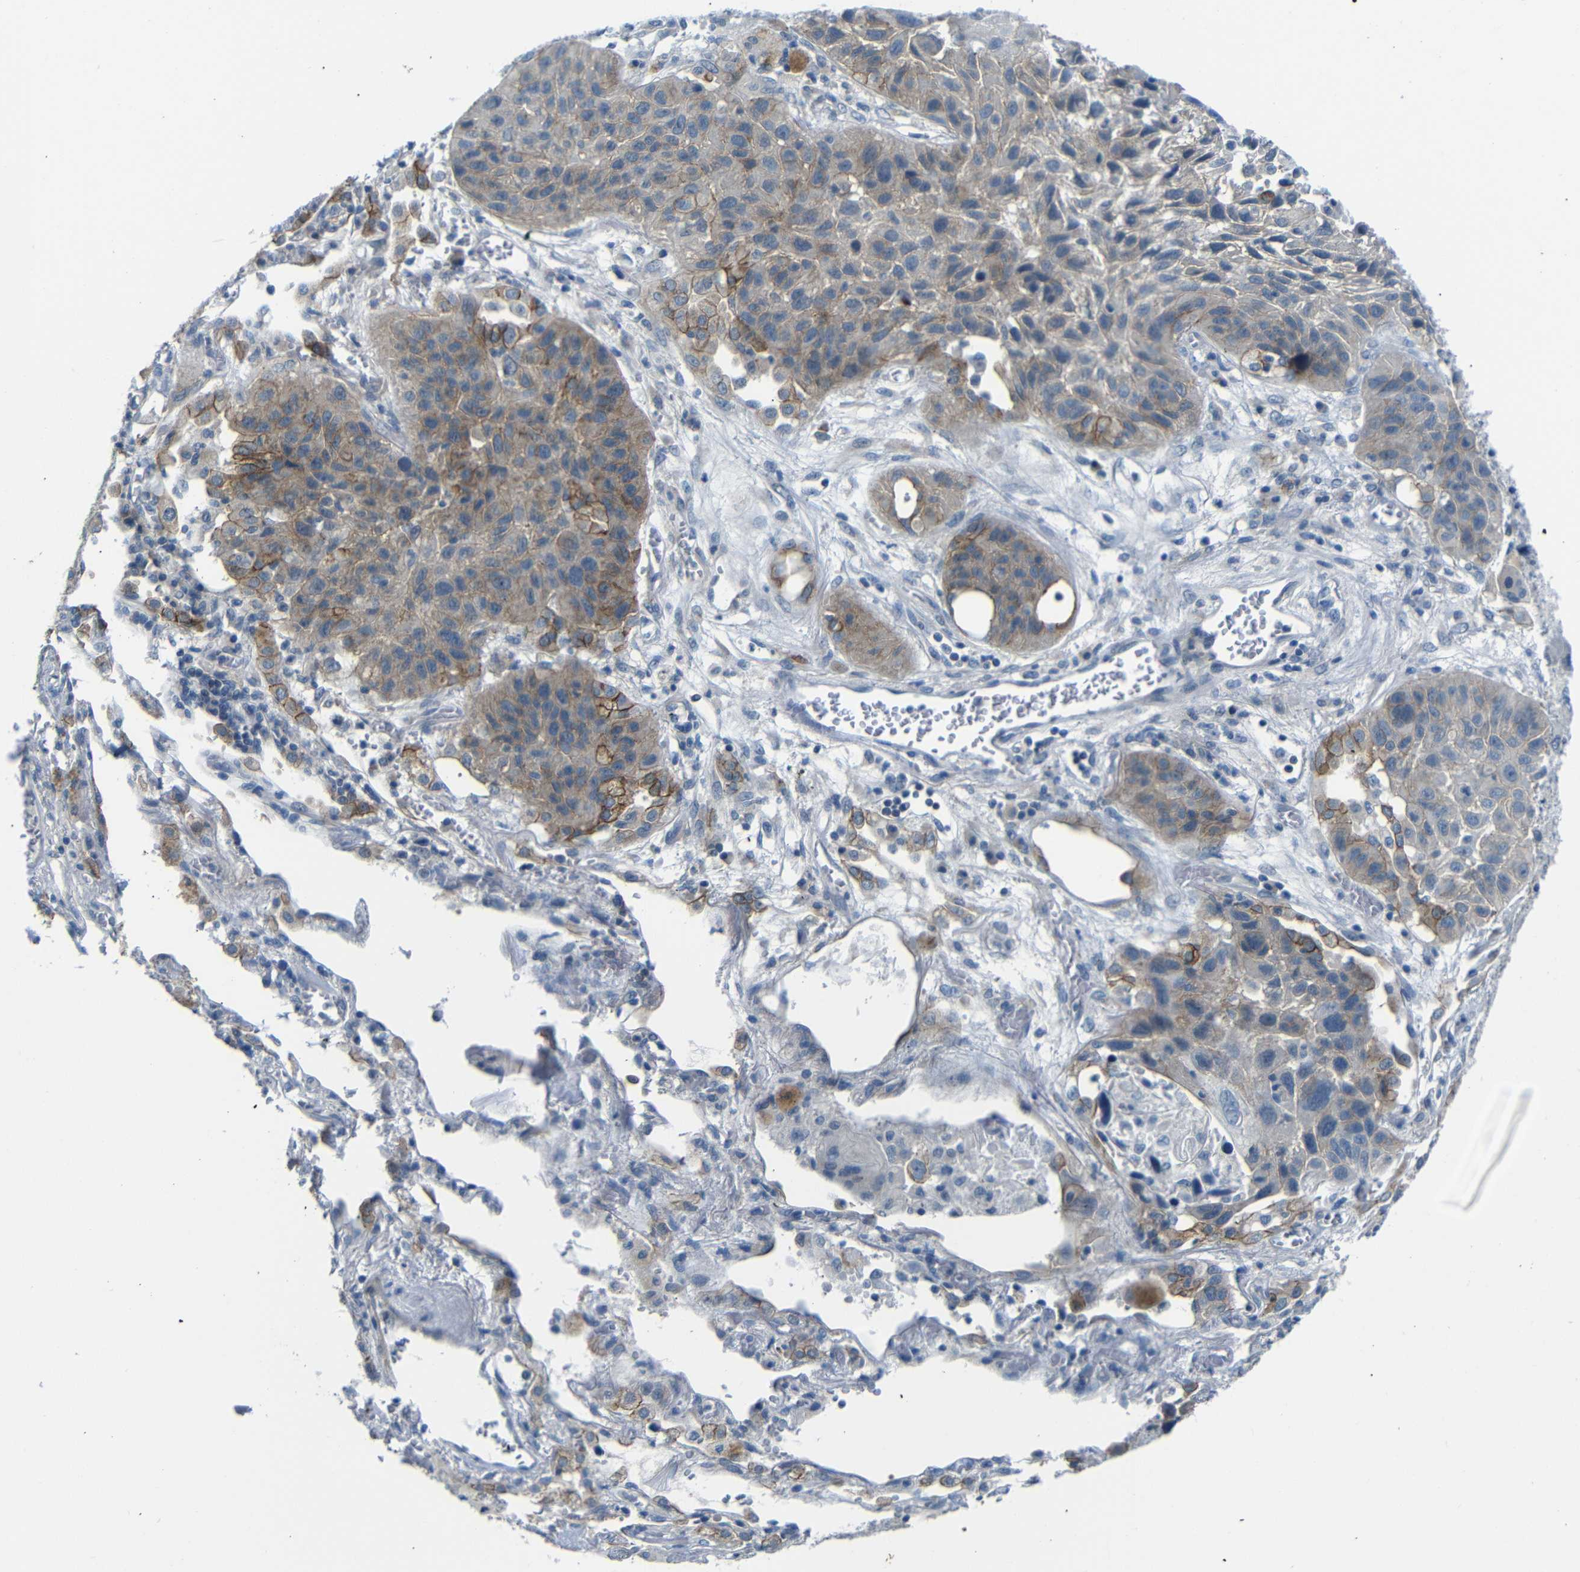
{"staining": {"intensity": "moderate", "quantity": ">75%", "location": "cytoplasmic/membranous"}, "tissue": "lung cancer", "cell_type": "Tumor cells", "image_type": "cancer", "snomed": [{"axis": "morphology", "description": "Squamous cell carcinoma, NOS"}, {"axis": "topography", "description": "Lung"}], "caption": "Immunohistochemistry staining of lung squamous cell carcinoma, which displays medium levels of moderate cytoplasmic/membranous positivity in approximately >75% of tumor cells indicating moderate cytoplasmic/membranous protein staining. The staining was performed using DAB (brown) for protein detection and nuclei were counterstained in hematoxylin (blue).", "gene": "ANK3", "patient": {"sex": "male", "age": 57}}